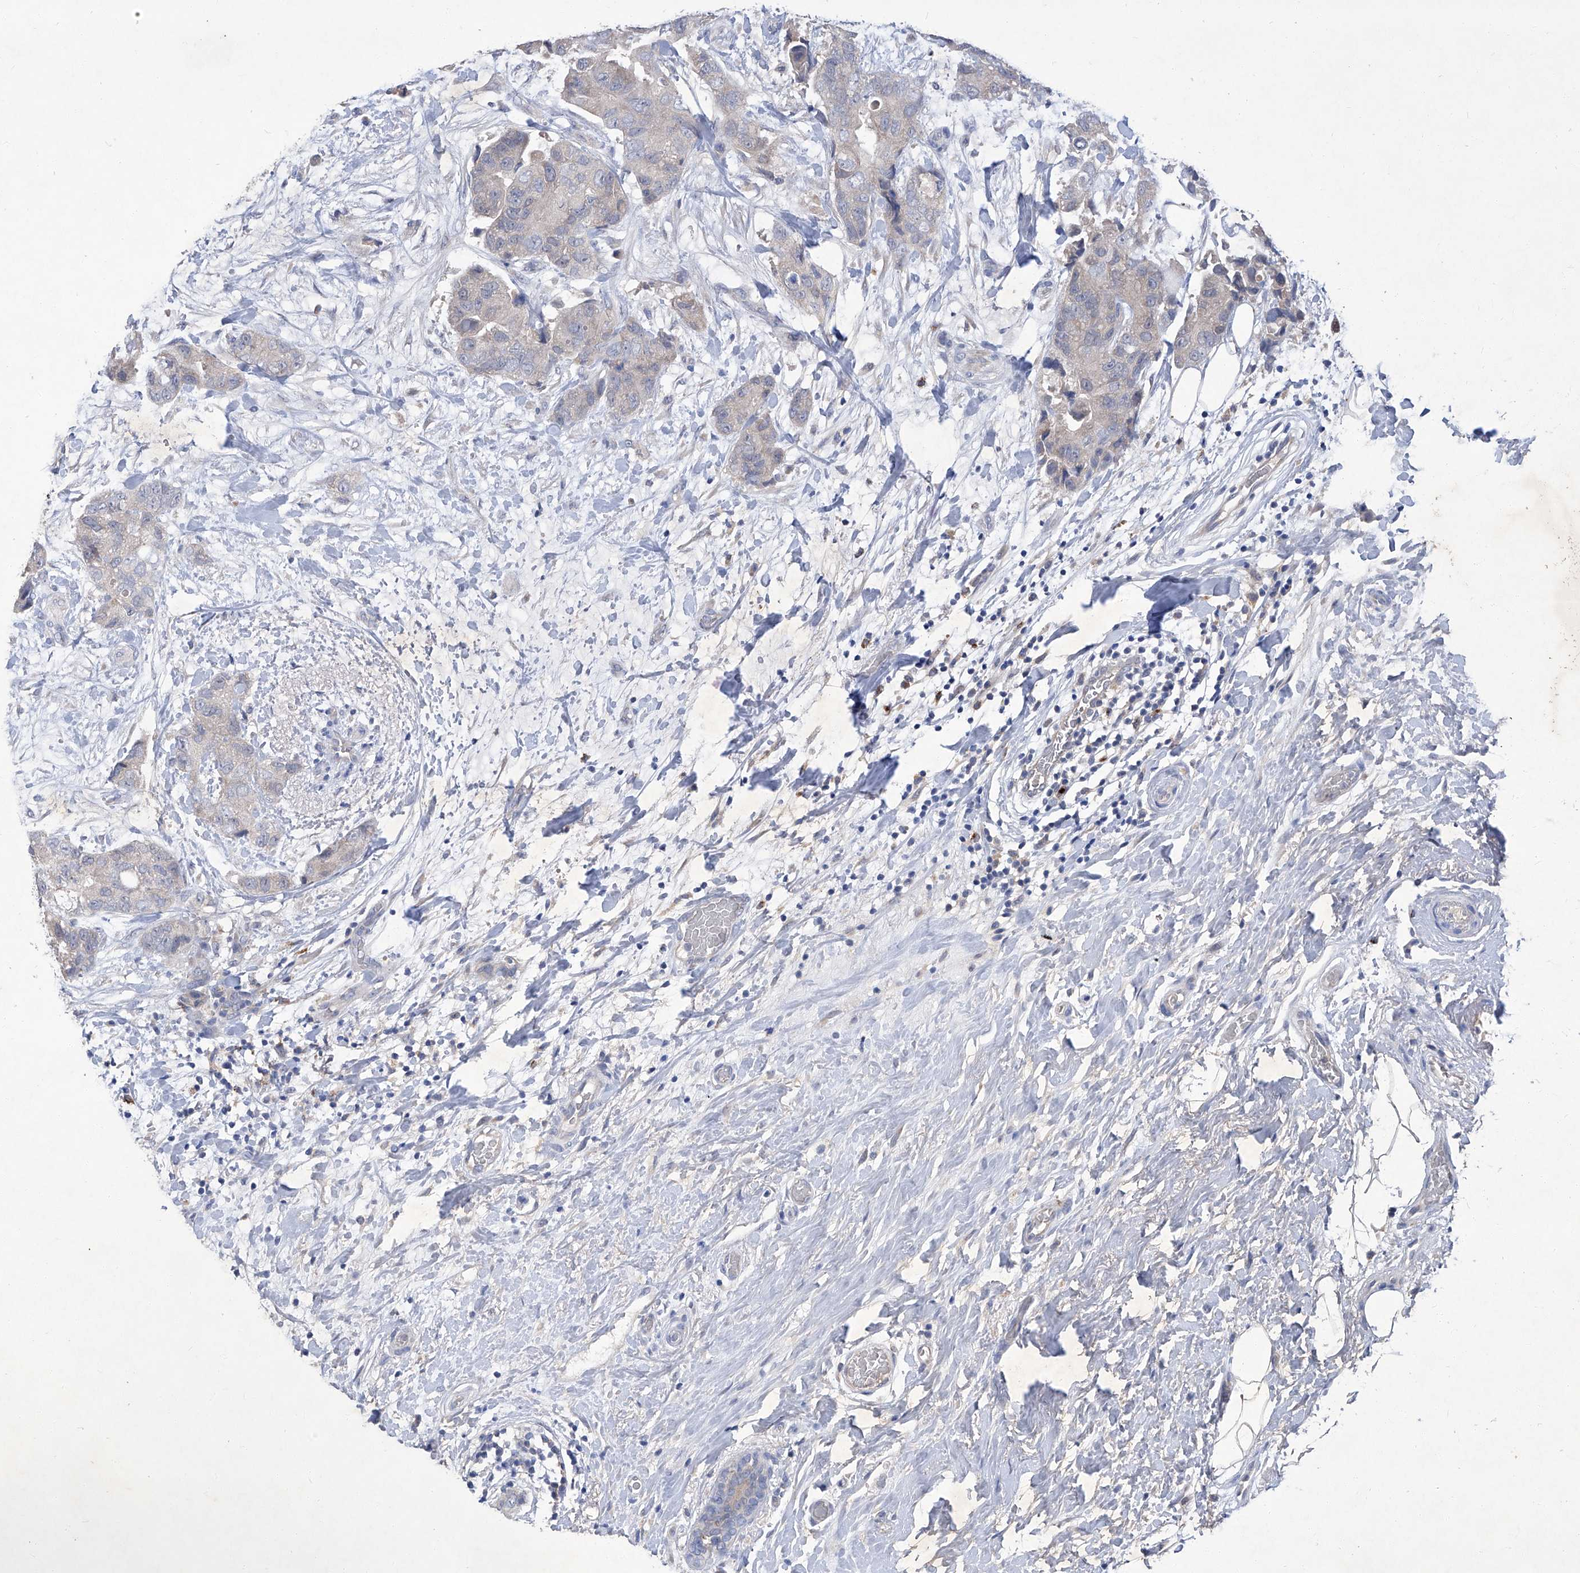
{"staining": {"intensity": "negative", "quantity": "none", "location": "none"}, "tissue": "breast cancer", "cell_type": "Tumor cells", "image_type": "cancer", "snomed": [{"axis": "morphology", "description": "Duct carcinoma"}, {"axis": "topography", "description": "Breast"}], "caption": "High power microscopy image of an IHC micrograph of breast cancer (infiltrating ductal carcinoma), revealing no significant staining in tumor cells.", "gene": "SBK2", "patient": {"sex": "female", "age": 62}}